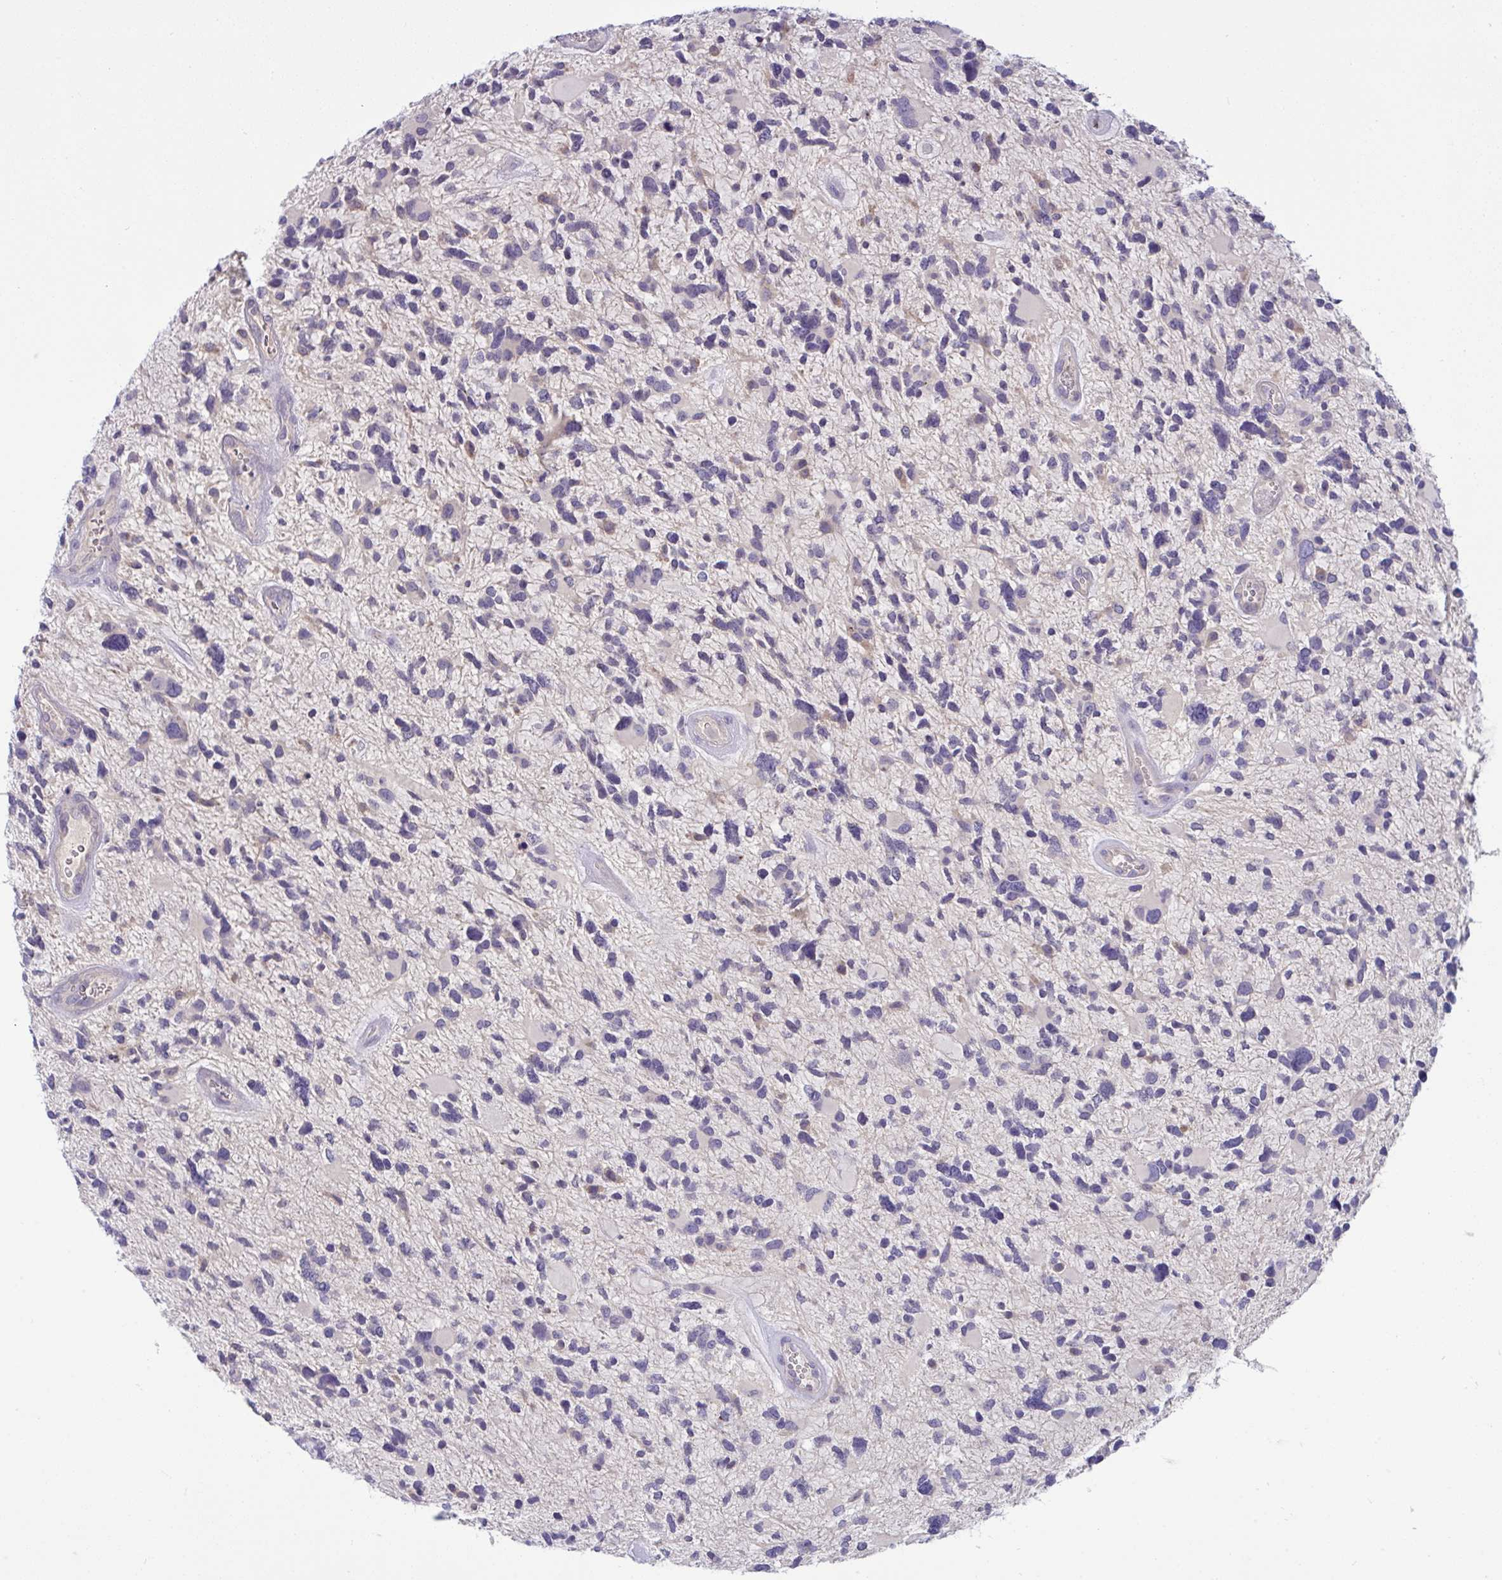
{"staining": {"intensity": "negative", "quantity": "none", "location": "none"}, "tissue": "glioma", "cell_type": "Tumor cells", "image_type": "cancer", "snomed": [{"axis": "morphology", "description": "Glioma, malignant, High grade"}, {"axis": "topography", "description": "Brain"}], "caption": "Tumor cells show no significant positivity in malignant glioma (high-grade).", "gene": "TMEM41A", "patient": {"sex": "female", "age": 11}}